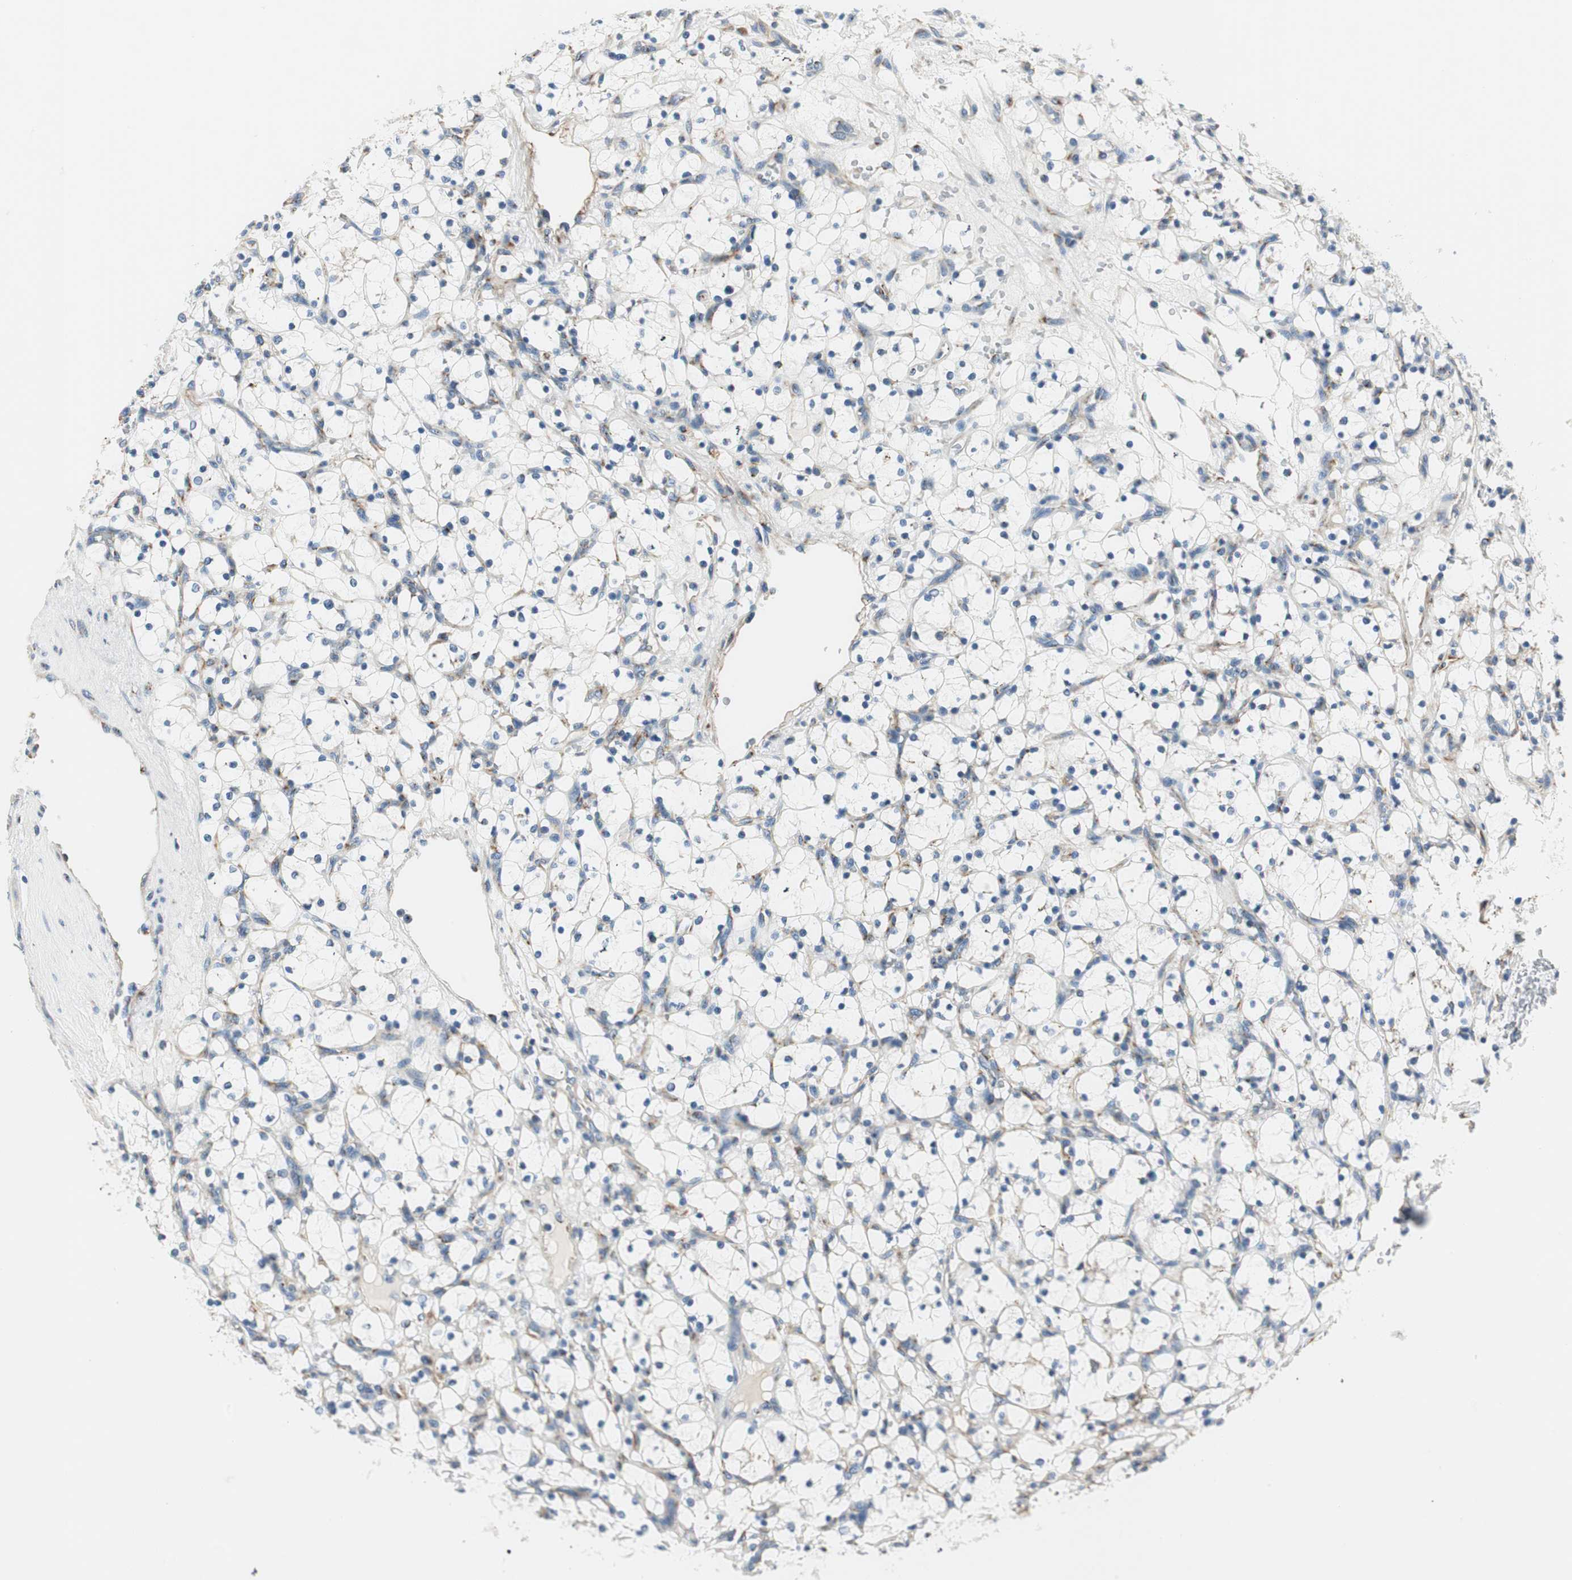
{"staining": {"intensity": "negative", "quantity": "none", "location": "none"}, "tissue": "renal cancer", "cell_type": "Tumor cells", "image_type": "cancer", "snomed": [{"axis": "morphology", "description": "Adenocarcinoma, NOS"}, {"axis": "topography", "description": "Kidney"}], "caption": "Tumor cells show no significant positivity in renal cancer.", "gene": "TMF1", "patient": {"sex": "female", "age": 69}}